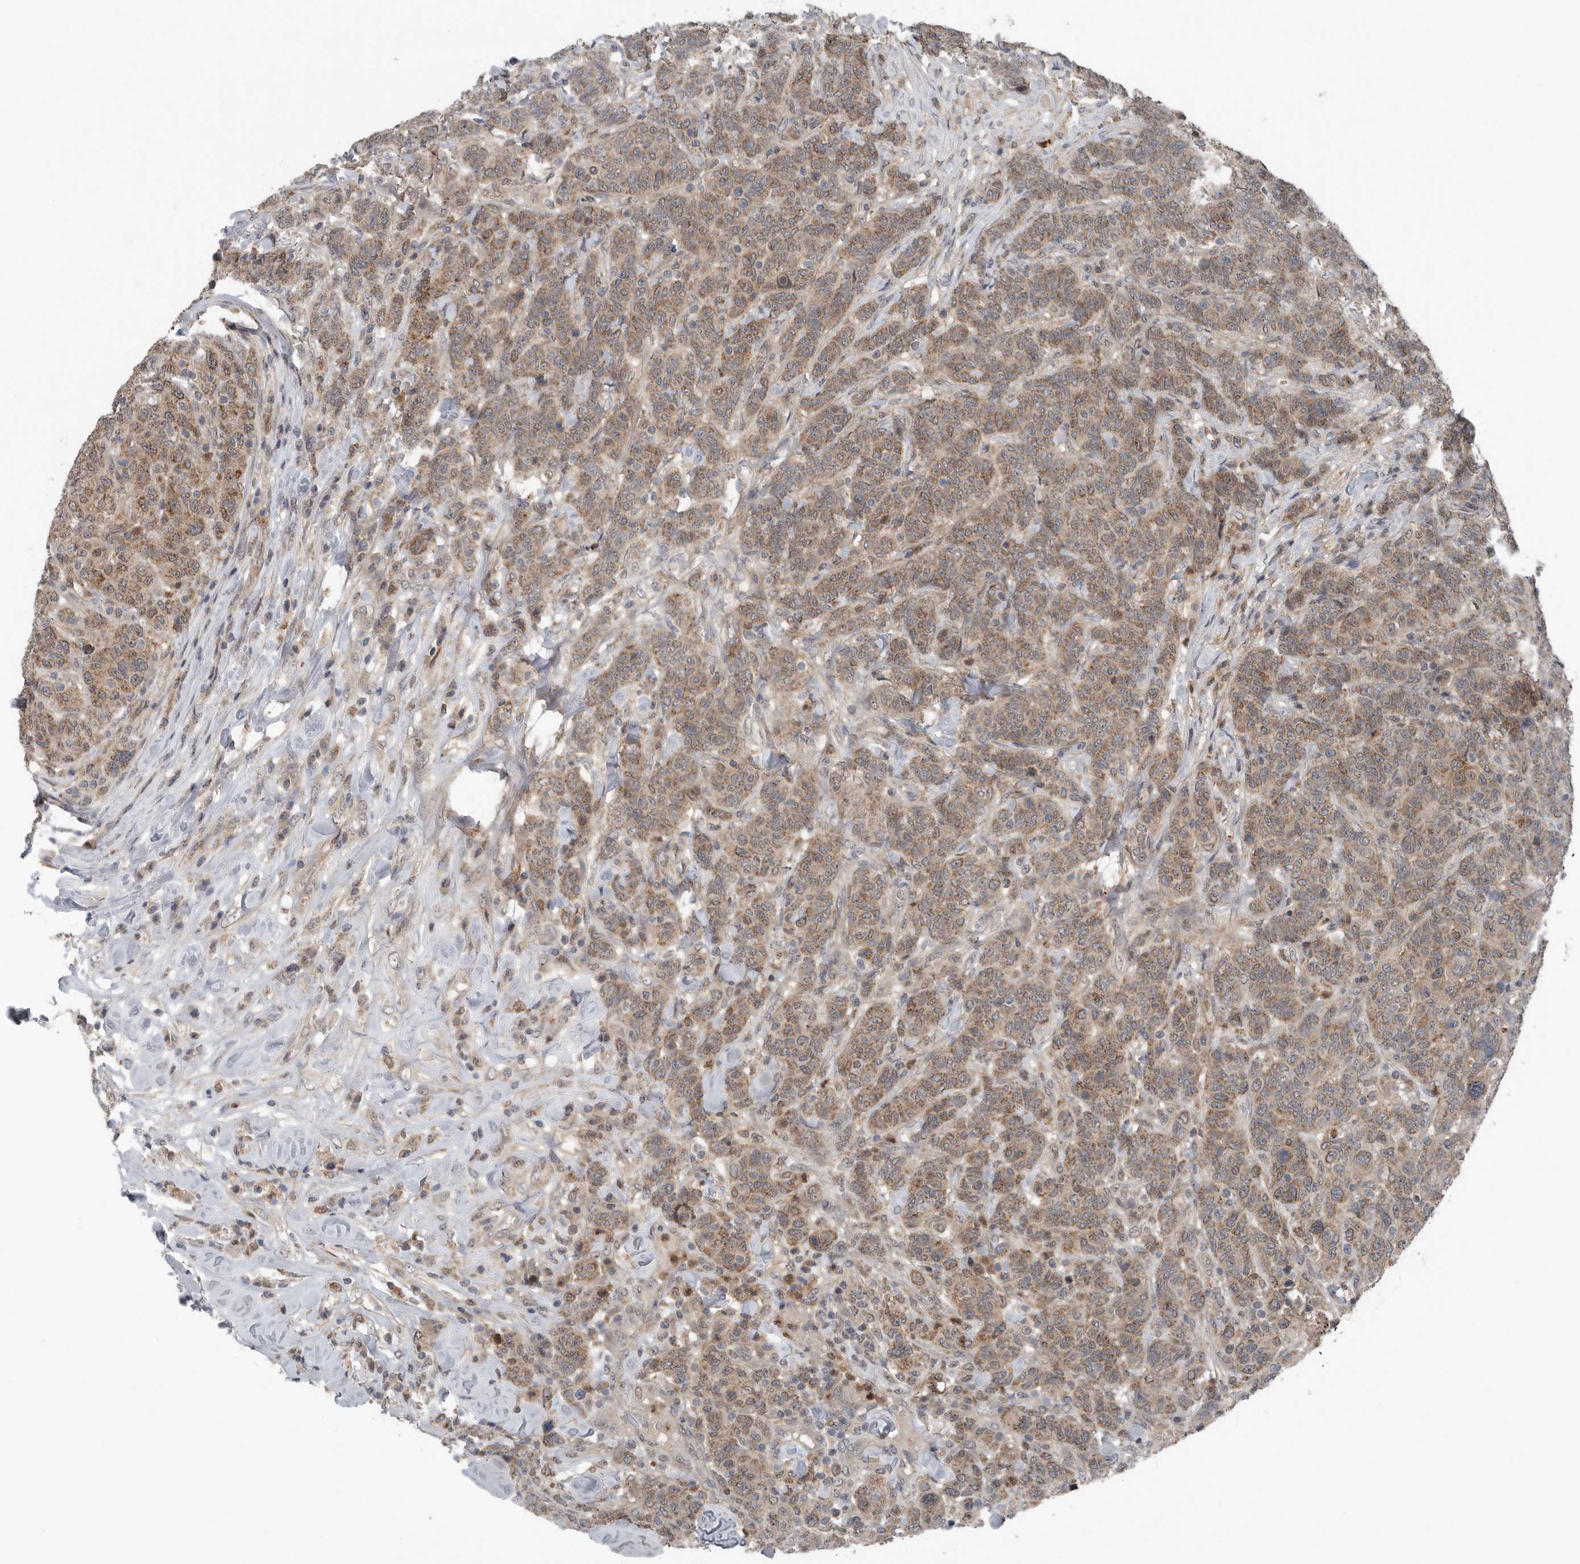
{"staining": {"intensity": "moderate", "quantity": ">75%", "location": "cytoplasmic/membranous"}, "tissue": "breast cancer", "cell_type": "Tumor cells", "image_type": "cancer", "snomed": [{"axis": "morphology", "description": "Duct carcinoma"}, {"axis": "topography", "description": "Breast"}], "caption": "About >75% of tumor cells in human invasive ductal carcinoma (breast) show moderate cytoplasmic/membranous protein staining as visualized by brown immunohistochemical staining.", "gene": "SCP2", "patient": {"sex": "female", "age": 37}}